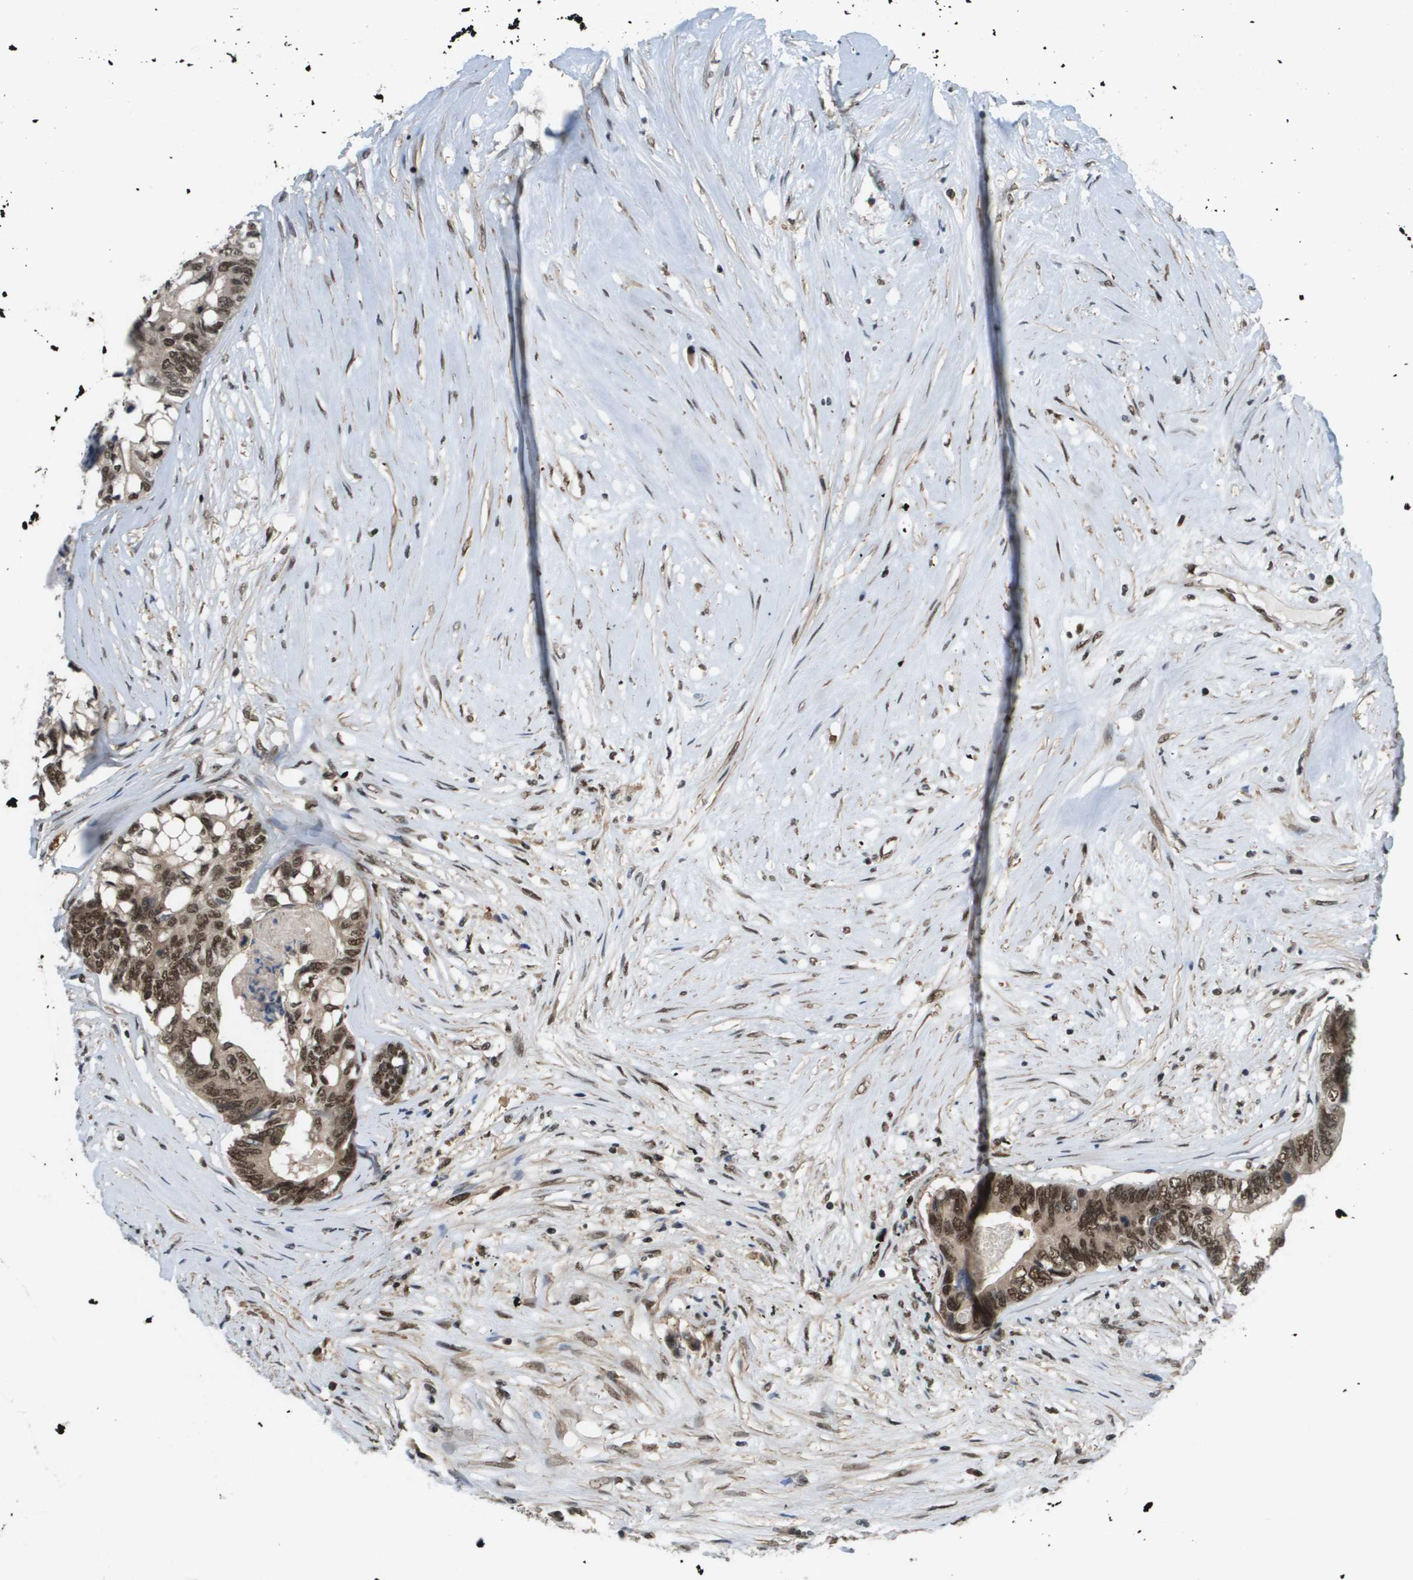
{"staining": {"intensity": "strong", "quantity": ">75%", "location": "cytoplasmic/membranous,nuclear"}, "tissue": "colorectal cancer", "cell_type": "Tumor cells", "image_type": "cancer", "snomed": [{"axis": "morphology", "description": "Adenocarcinoma, NOS"}, {"axis": "topography", "description": "Rectum"}], "caption": "This micrograph displays immunohistochemistry (IHC) staining of colorectal cancer, with high strong cytoplasmic/membranous and nuclear positivity in about >75% of tumor cells.", "gene": "PRCC", "patient": {"sex": "male", "age": 63}}